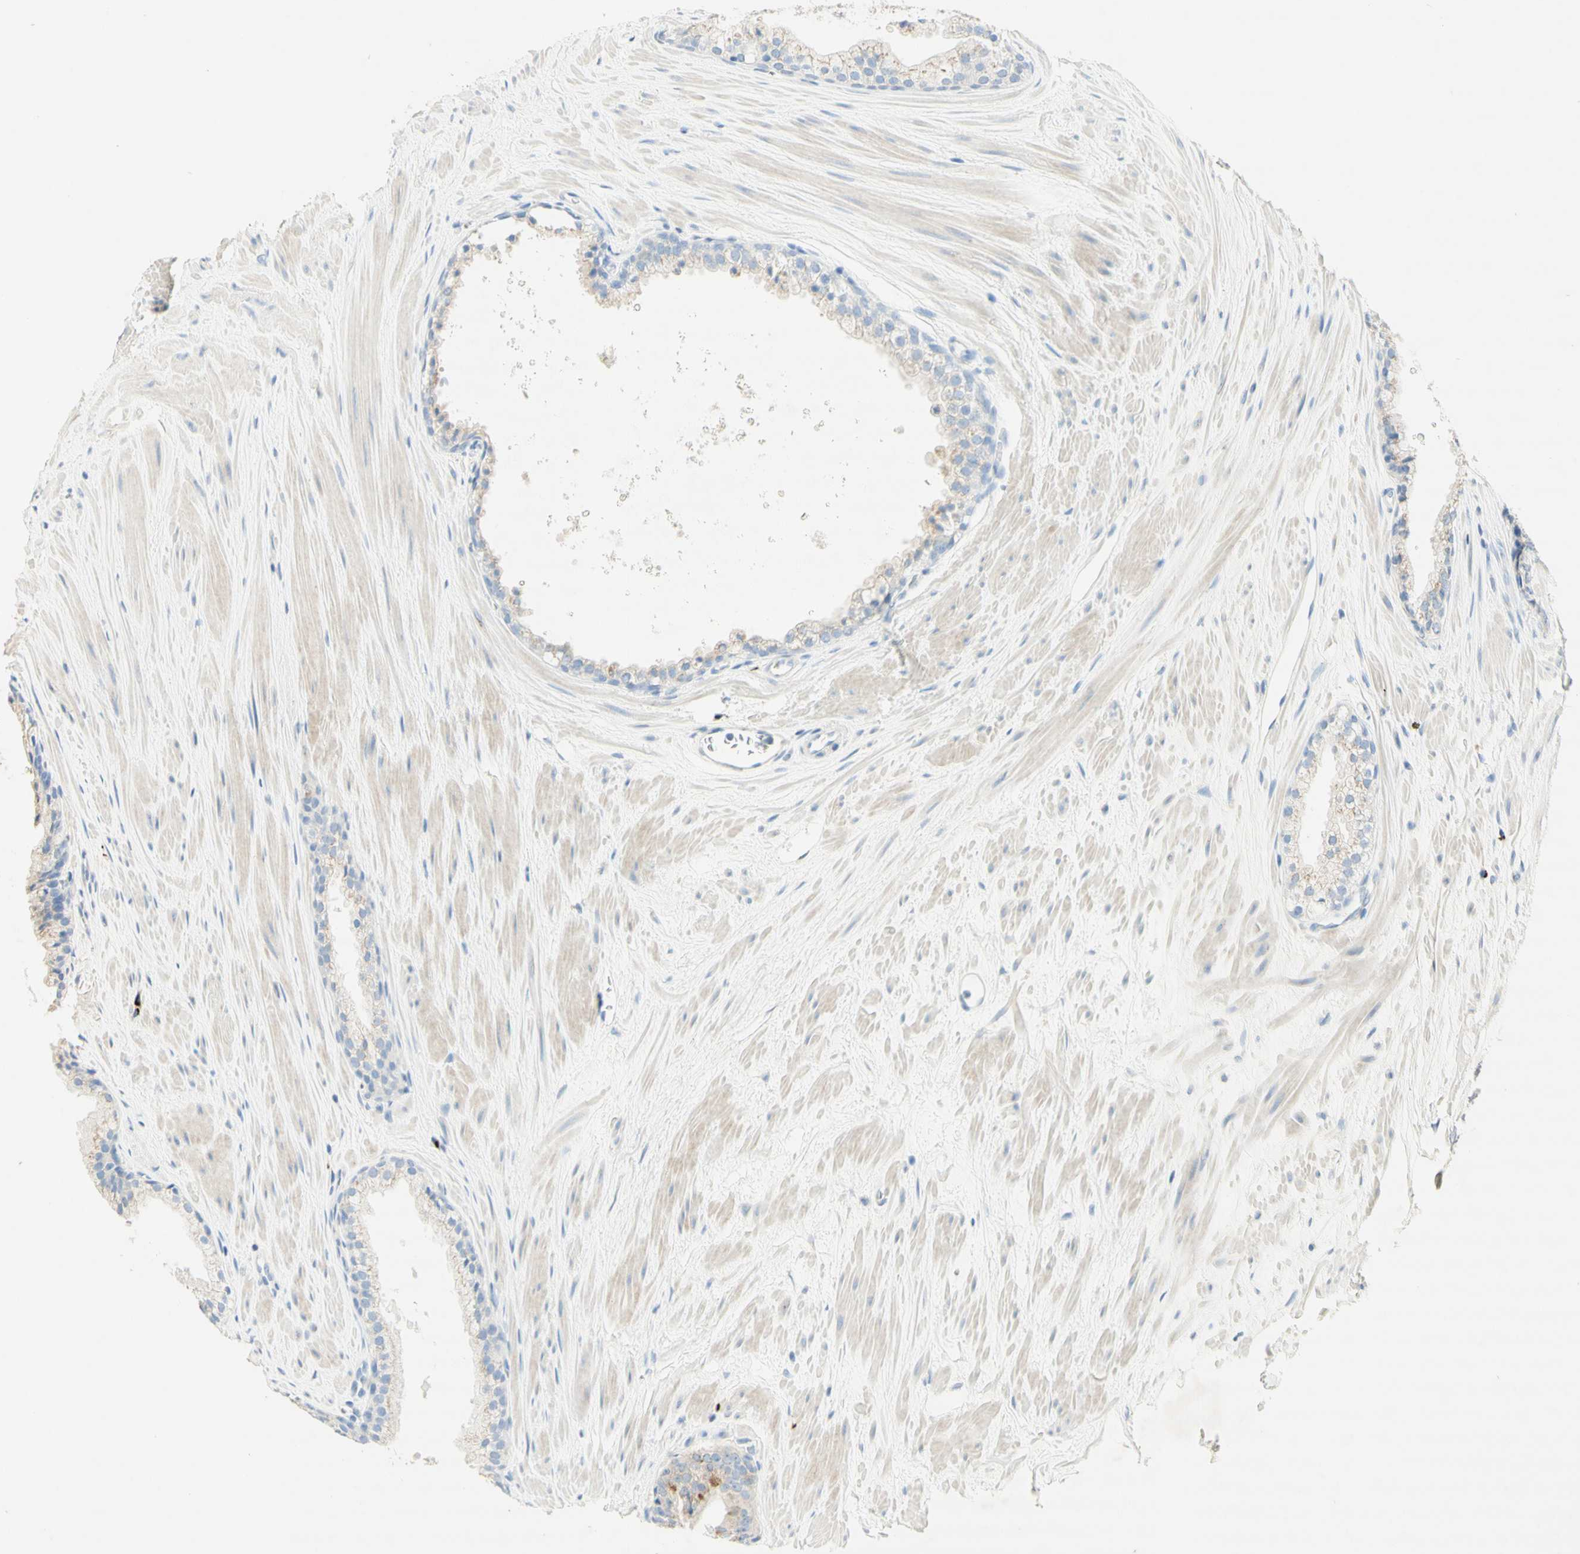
{"staining": {"intensity": "weak", "quantity": ">75%", "location": "cytoplasmic/membranous"}, "tissue": "prostate cancer", "cell_type": "Tumor cells", "image_type": "cancer", "snomed": [{"axis": "morphology", "description": "Adenocarcinoma, High grade"}, {"axis": "topography", "description": "Prostate"}], "caption": "Brown immunohistochemical staining in human prostate cancer (high-grade adenocarcinoma) displays weak cytoplasmic/membranous expression in about >75% of tumor cells.", "gene": "MANEA", "patient": {"sex": "male", "age": 65}}